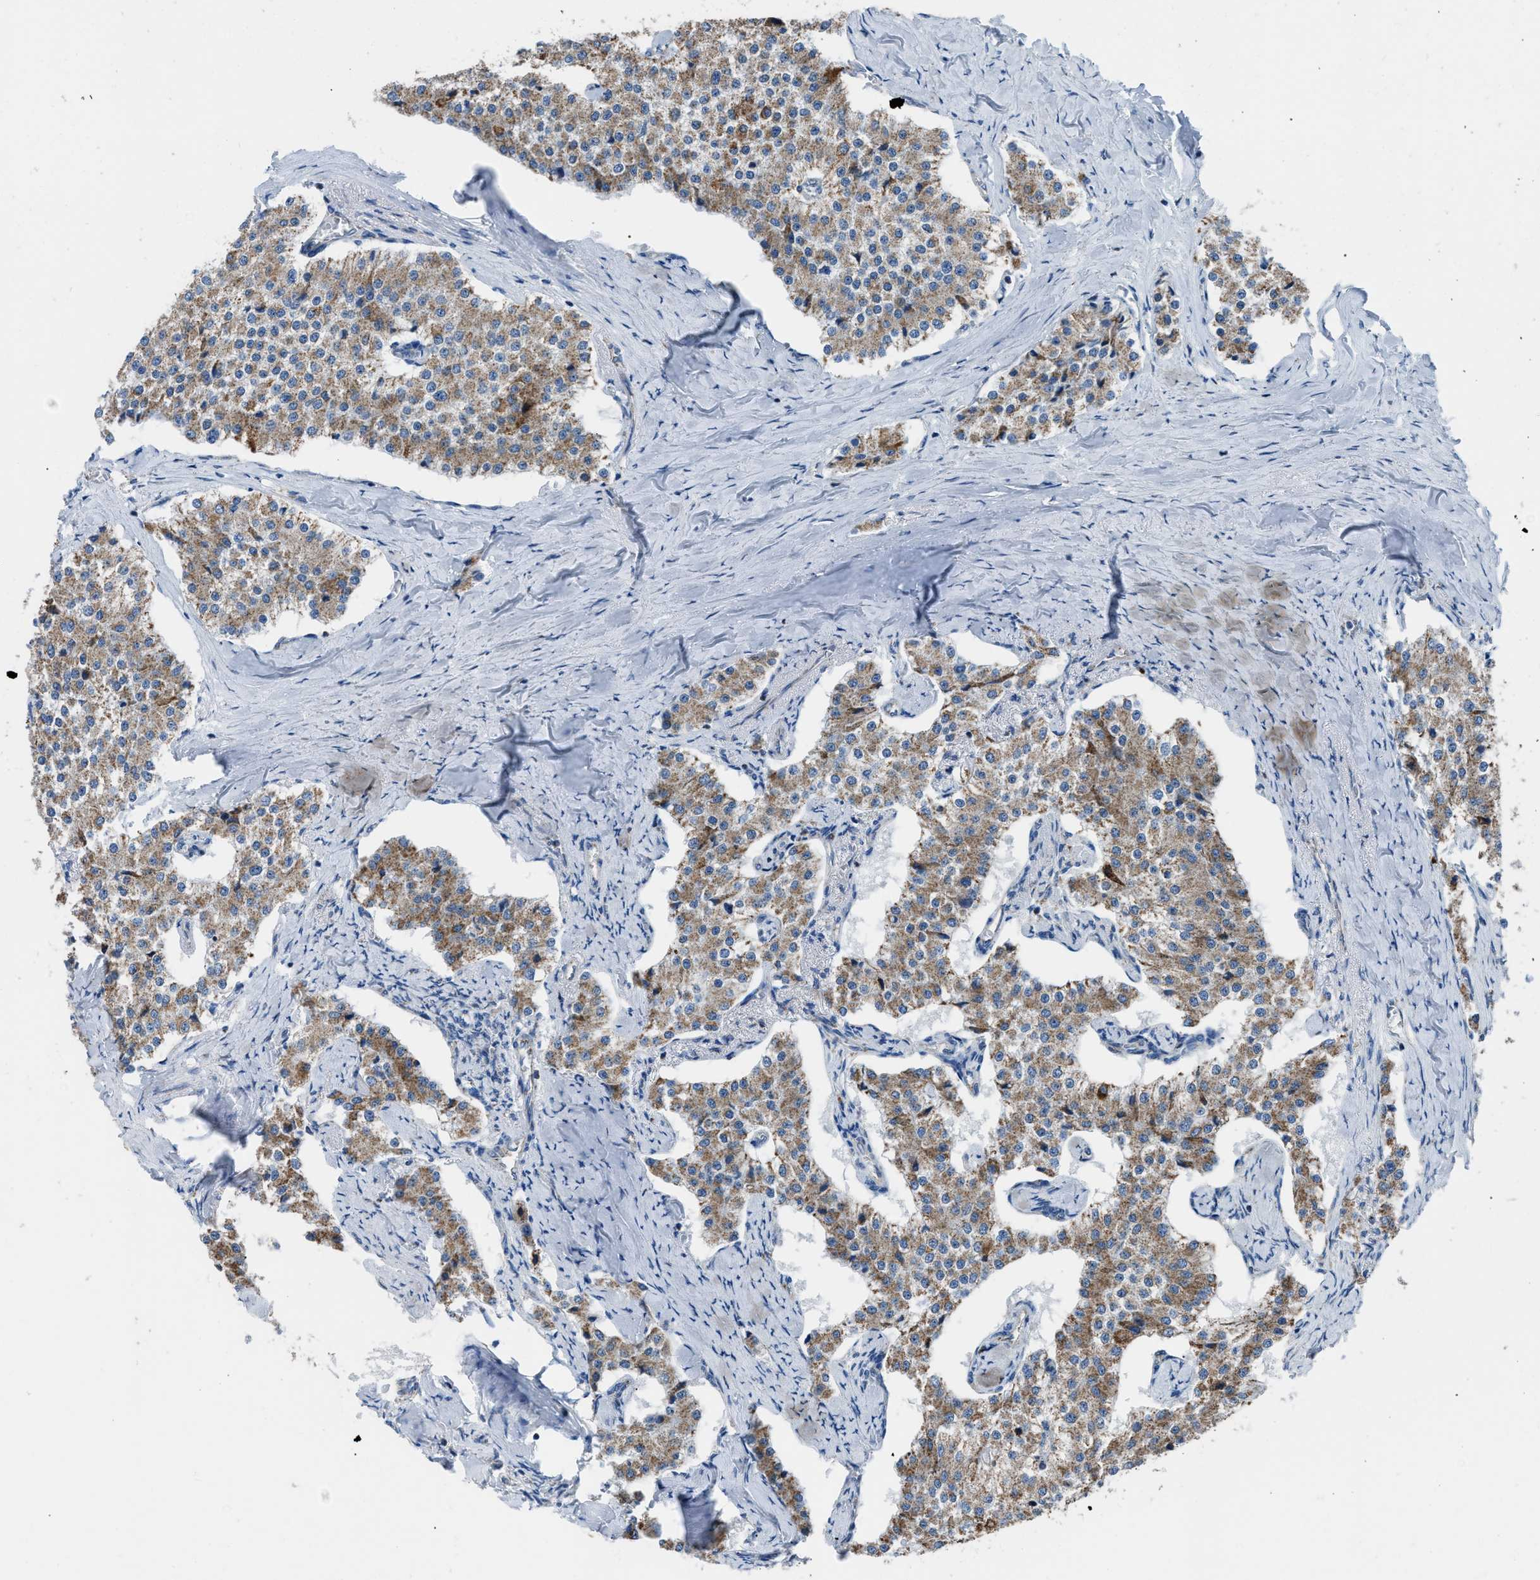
{"staining": {"intensity": "moderate", "quantity": ">75%", "location": "cytoplasmic/membranous"}, "tissue": "carcinoid", "cell_type": "Tumor cells", "image_type": "cancer", "snomed": [{"axis": "morphology", "description": "Carcinoid, malignant, NOS"}, {"axis": "topography", "description": "Colon"}], "caption": "Immunohistochemical staining of human carcinoid (malignant) reveals medium levels of moderate cytoplasmic/membranous protein staining in approximately >75% of tumor cells.", "gene": "ETFB", "patient": {"sex": "female", "age": 52}}